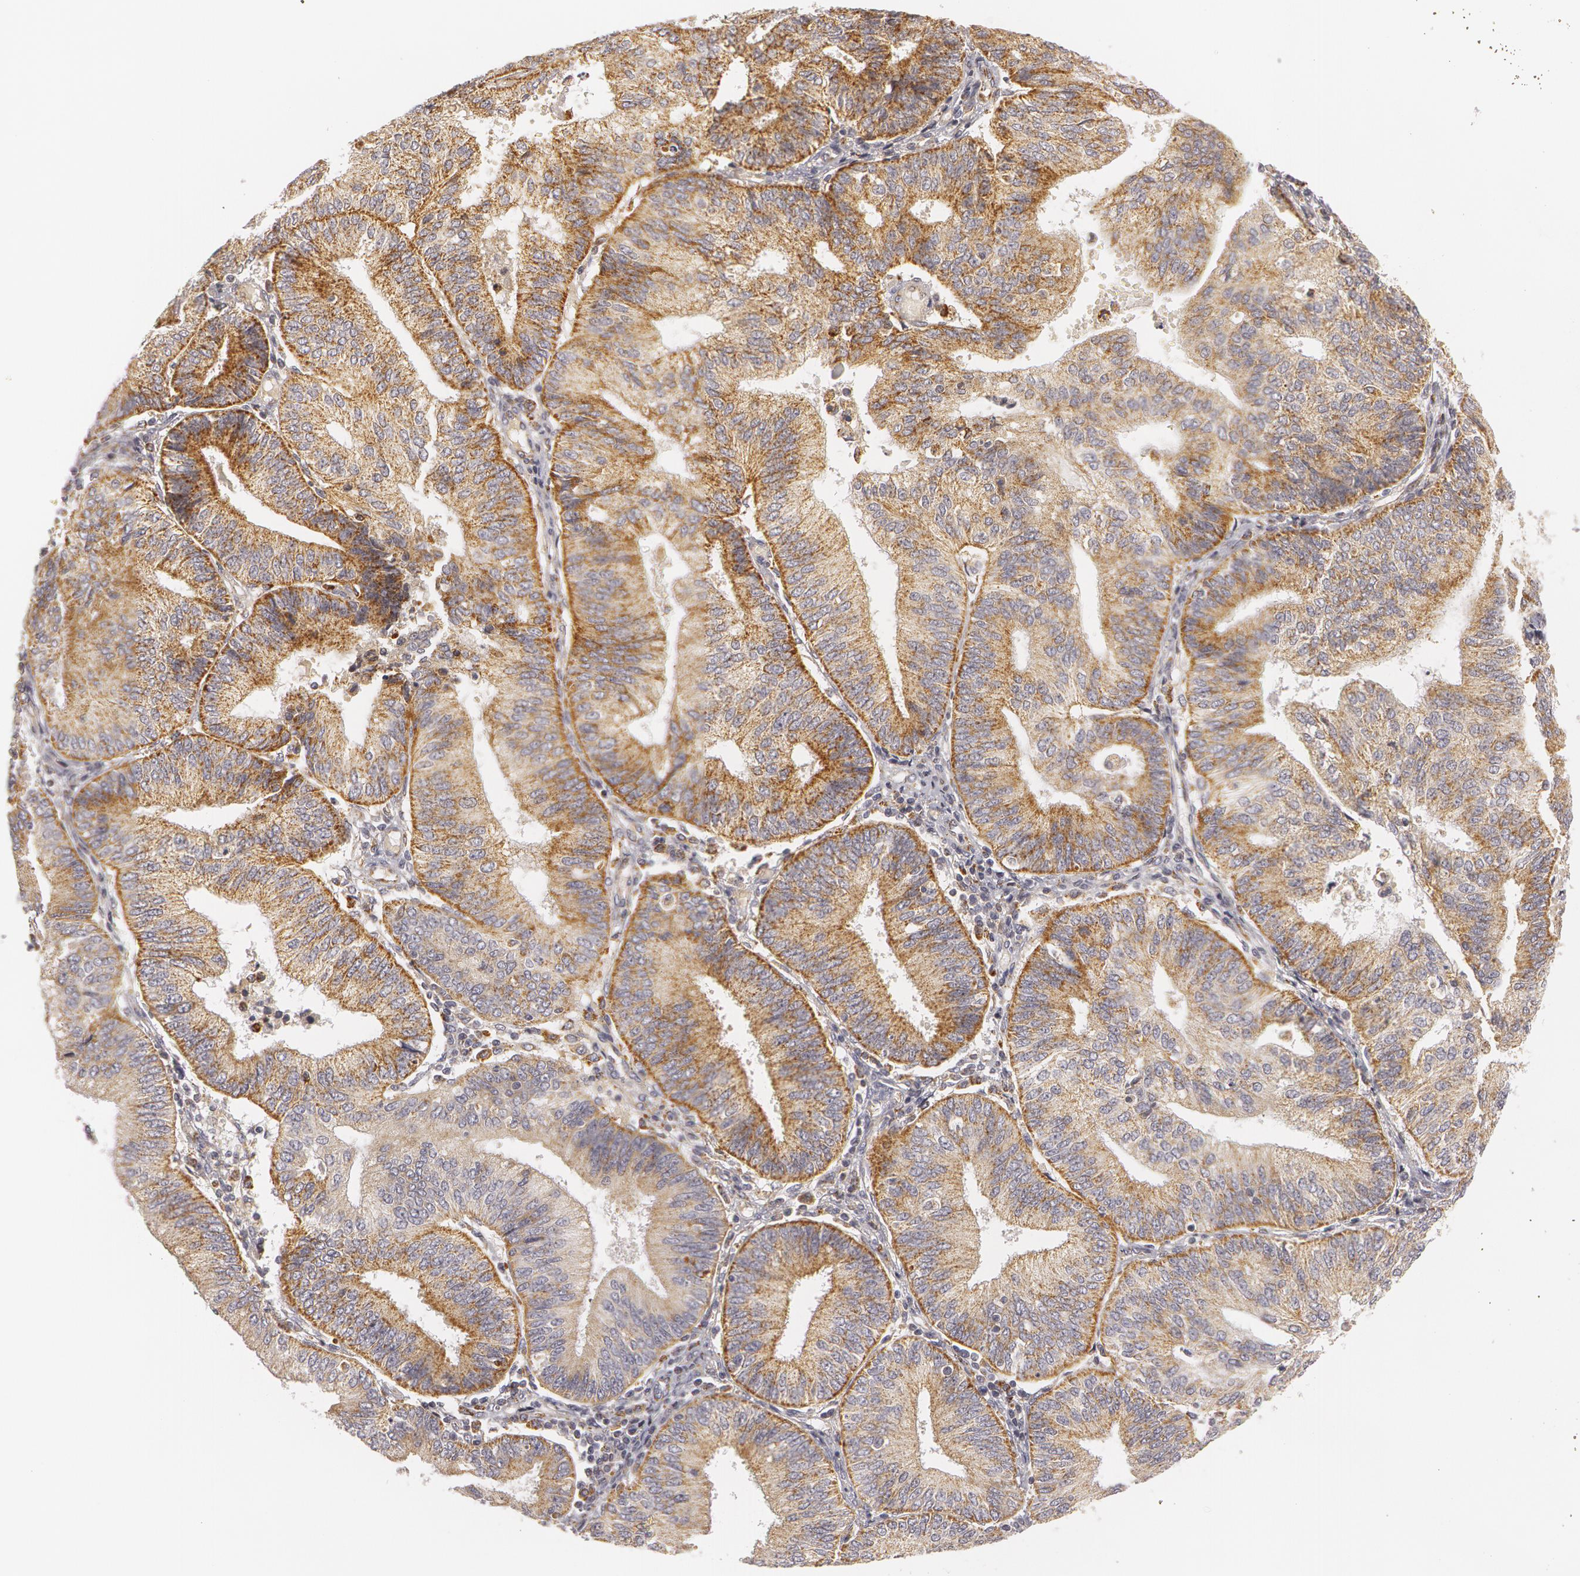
{"staining": {"intensity": "moderate", "quantity": ">75%", "location": "cytoplasmic/membranous"}, "tissue": "endometrial cancer", "cell_type": "Tumor cells", "image_type": "cancer", "snomed": [{"axis": "morphology", "description": "Adenocarcinoma, NOS"}, {"axis": "topography", "description": "Endometrium"}], "caption": "Protein staining by immunohistochemistry shows moderate cytoplasmic/membranous expression in approximately >75% of tumor cells in endometrial cancer (adenocarcinoma). (brown staining indicates protein expression, while blue staining denotes nuclei).", "gene": "C7", "patient": {"sex": "female", "age": 55}}